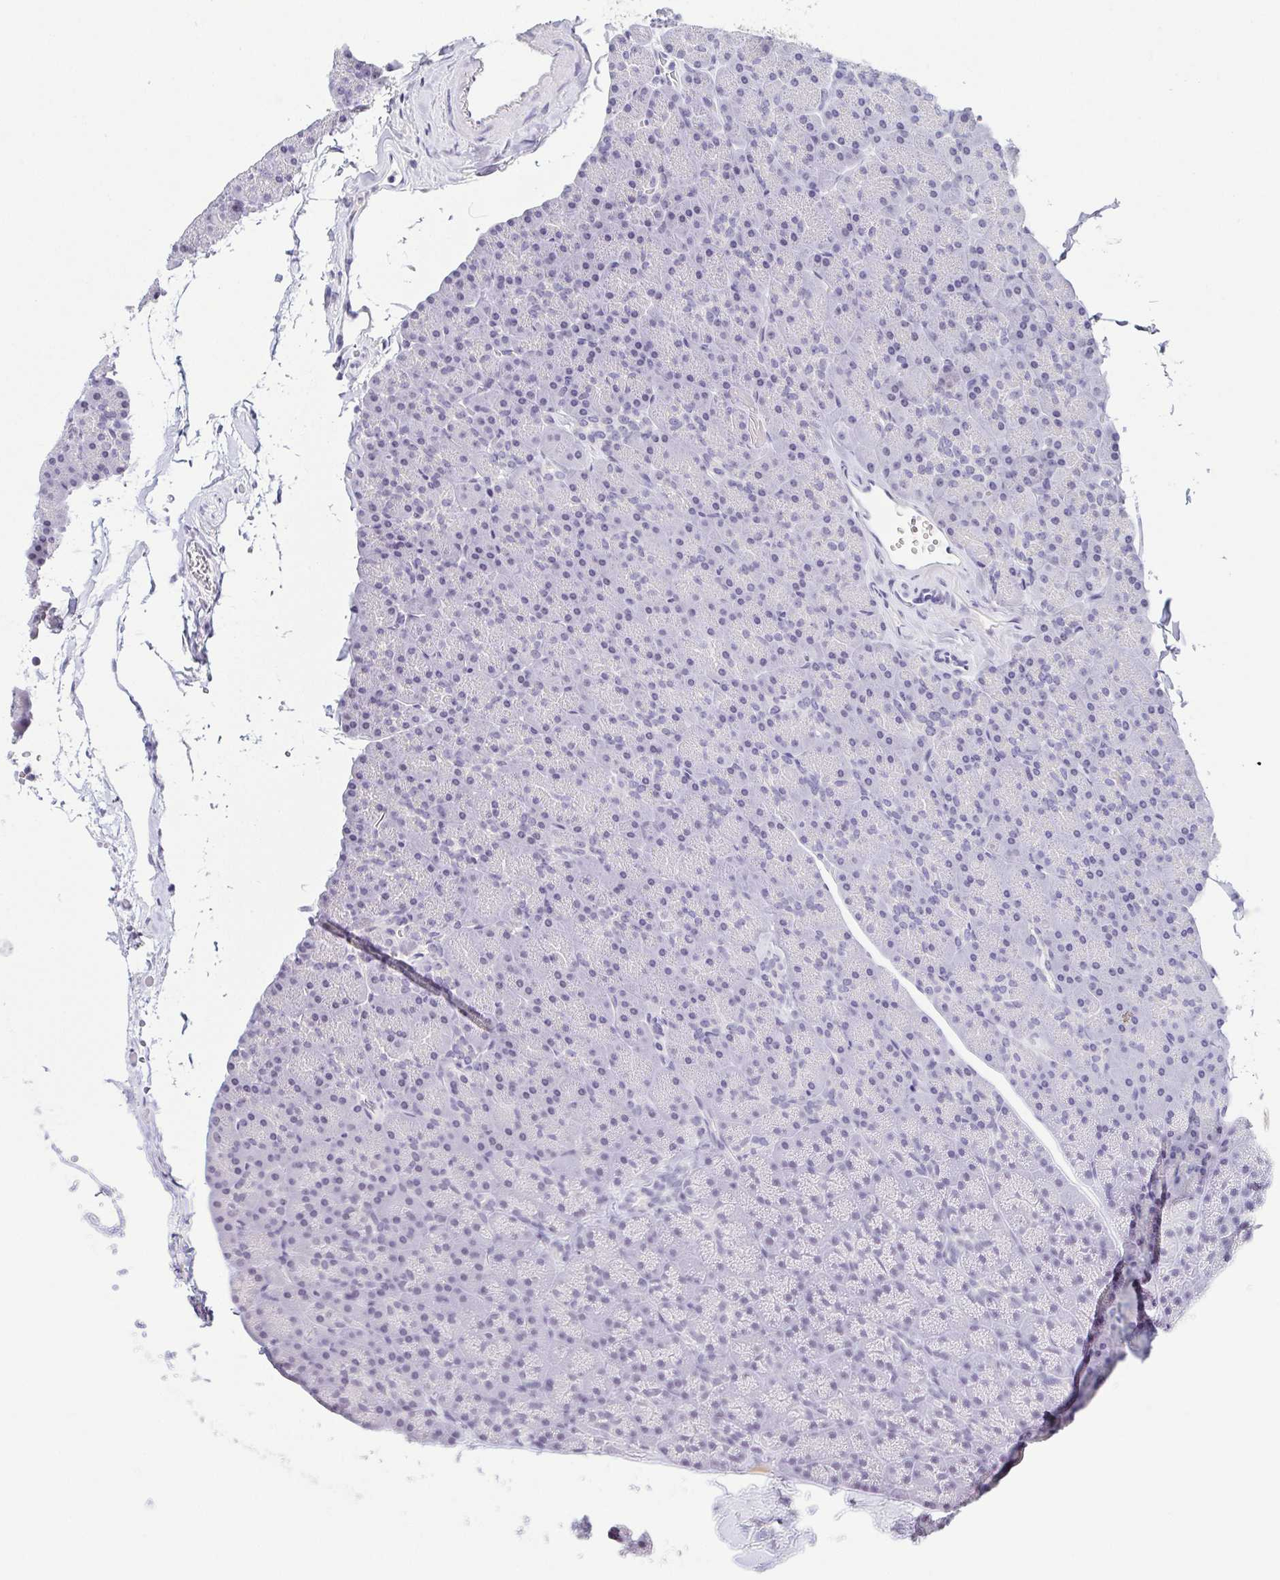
{"staining": {"intensity": "negative", "quantity": "none", "location": "none"}, "tissue": "carcinoid", "cell_type": "Tumor cells", "image_type": "cancer", "snomed": [{"axis": "morphology", "description": "Normal tissue, NOS"}, {"axis": "morphology", "description": "Carcinoid, malignant, NOS"}, {"axis": "topography", "description": "Pancreas"}], "caption": "Tumor cells show no significant protein staining in carcinoid. (IHC, brightfield microscopy, high magnification).", "gene": "TCF3", "patient": {"sex": "male", "age": 36}}